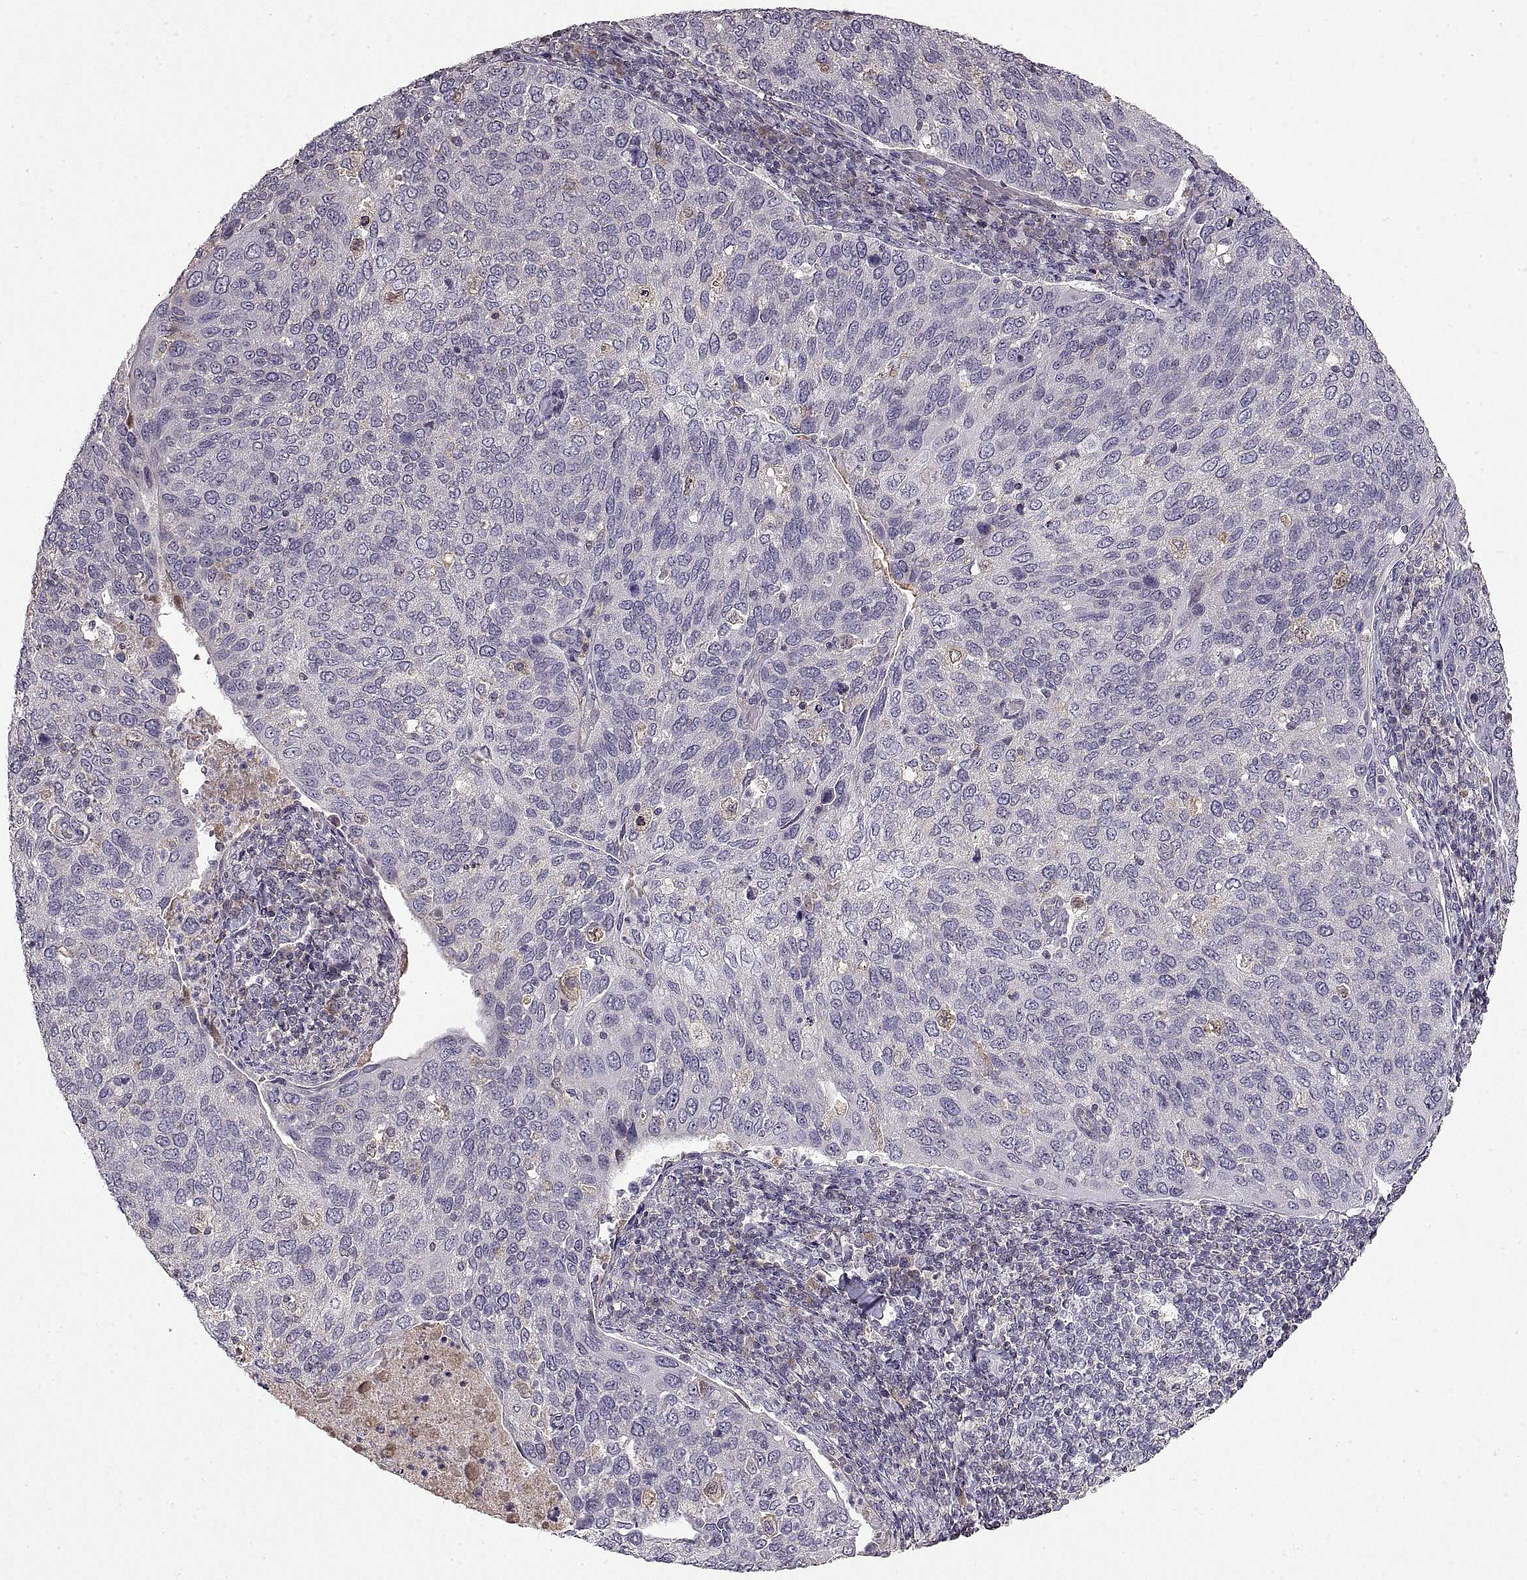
{"staining": {"intensity": "negative", "quantity": "none", "location": "none"}, "tissue": "cervical cancer", "cell_type": "Tumor cells", "image_type": "cancer", "snomed": [{"axis": "morphology", "description": "Squamous cell carcinoma, NOS"}, {"axis": "topography", "description": "Cervix"}], "caption": "Cervical squamous cell carcinoma stained for a protein using immunohistochemistry (IHC) displays no expression tumor cells.", "gene": "ADAM11", "patient": {"sex": "female", "age": 54}}